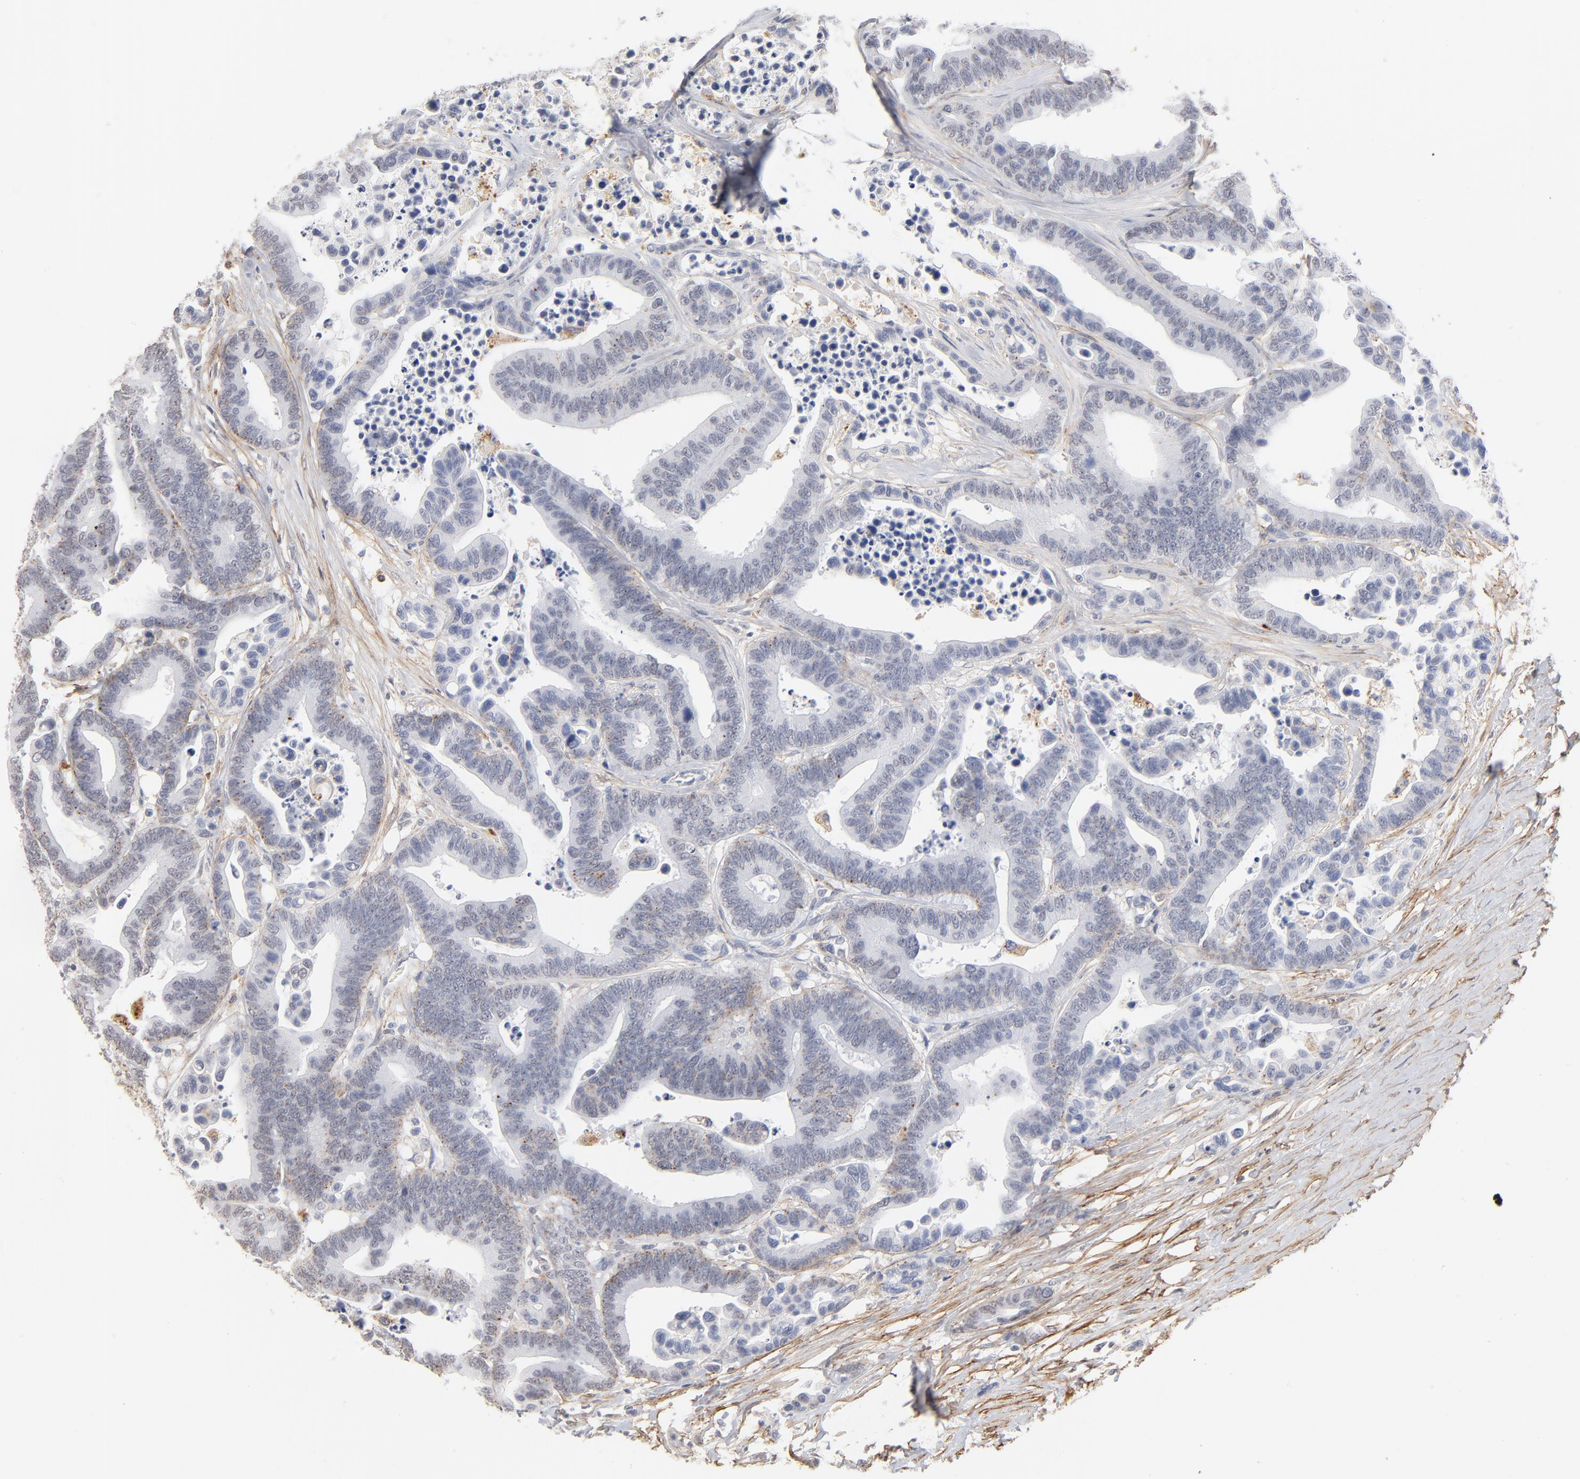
{"staining": {"intensity": "weak", "quantity": "<25%", "location": "cytoplasmic/membranous"}, "tissue": "colorectal cancer", "cell_type": "Tumor cells", "image_type": "cancer", "snomed": [{"axis": "morphology", "description": "Adenocarcinoma, NOS"}, {"axis": "topography", "description": "Colon"}], "caption": "IHC of human colorectal adenocarcinoma reveals no expression in tumor cells.", "gene": "LTBP2", "patient": {"sex": "male", "age": 82}}